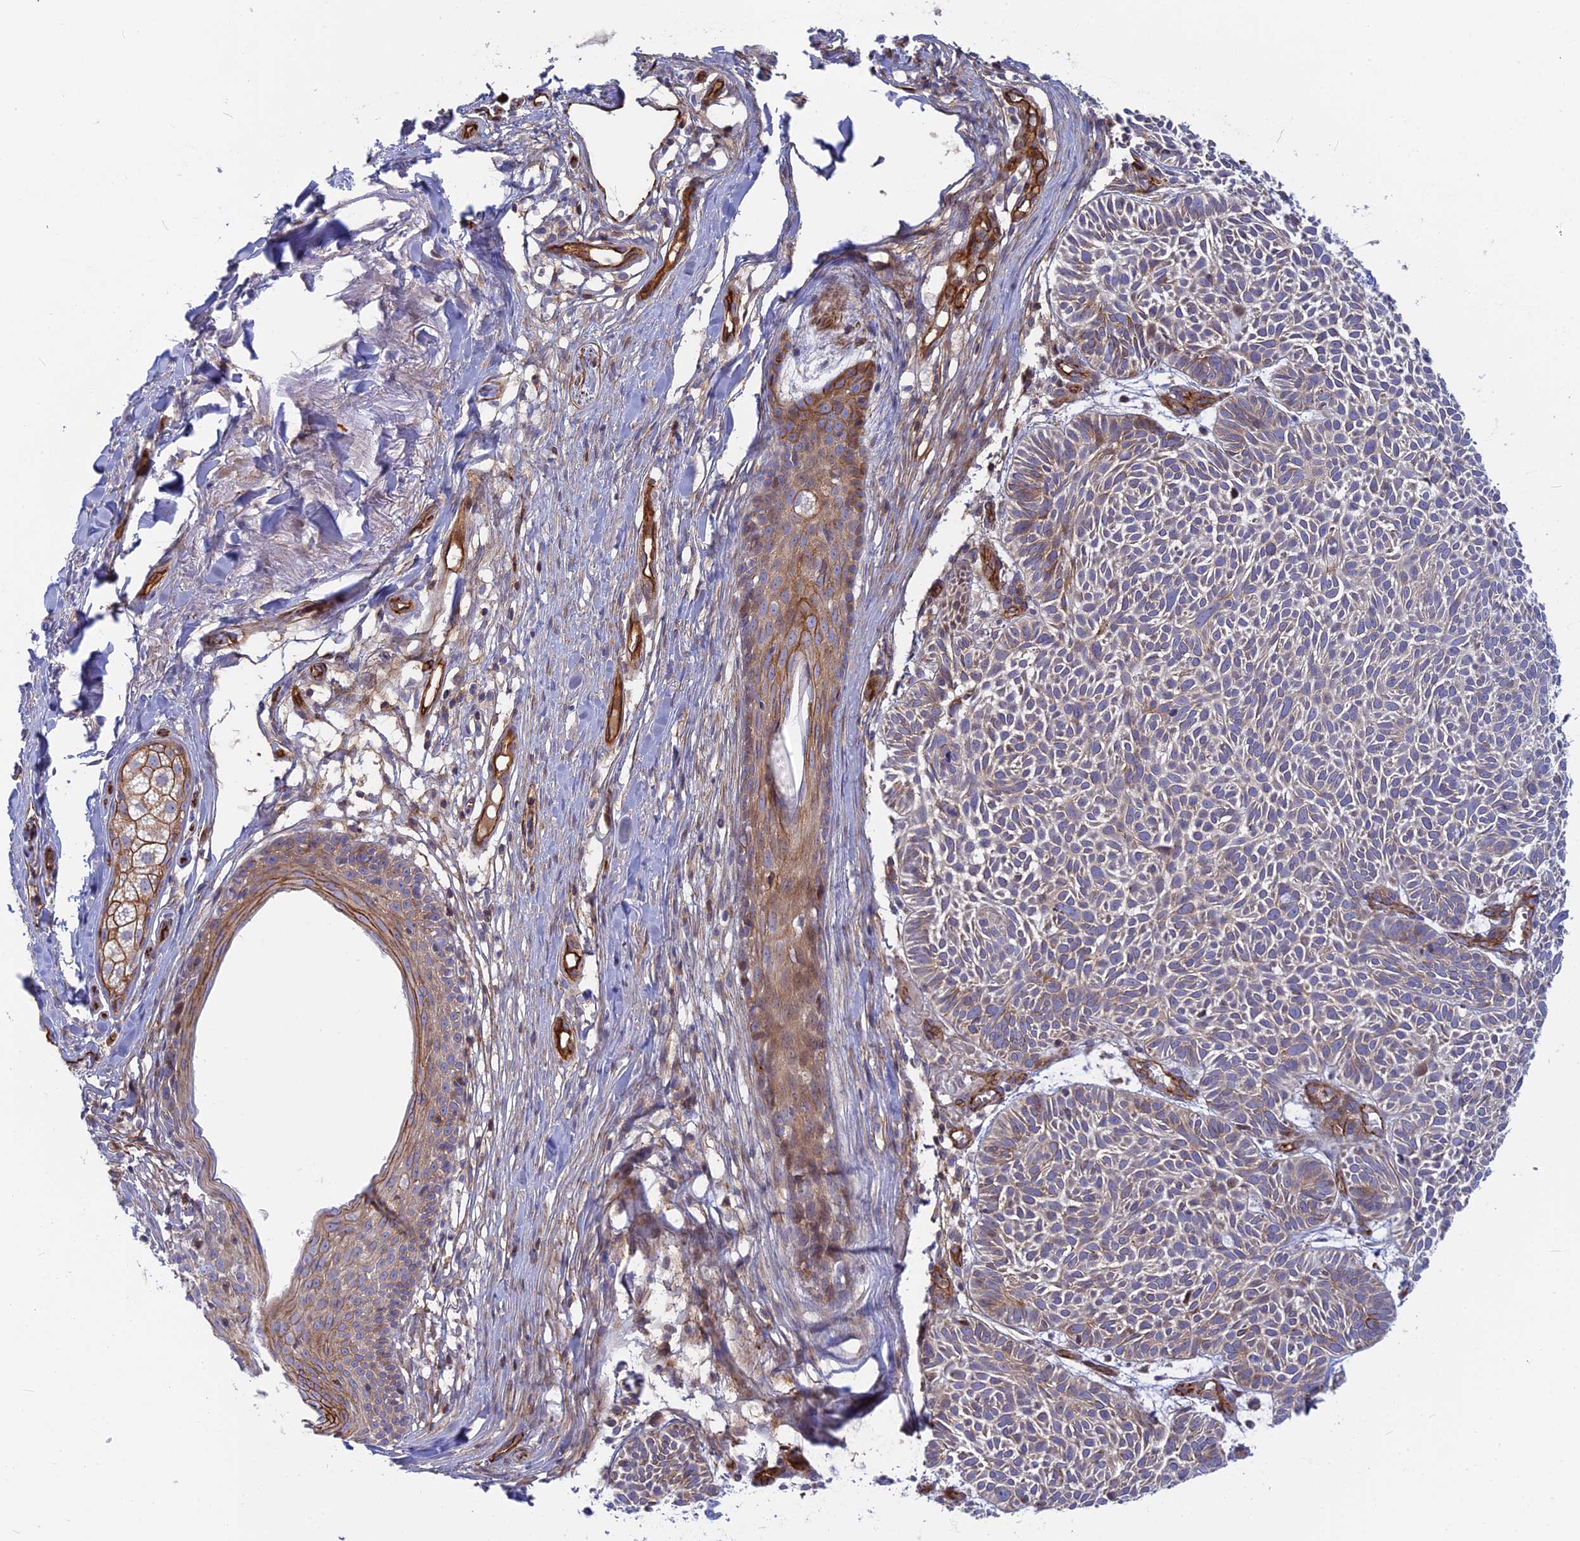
{"staining": {"intensity": "moderate", "quantity": "<25%", "location": "cytoplasmic/membranous"}, "tissue": "skin cancer", "cell_type": "Tumor cells", "image_type": "cancer", "snomed": [{"axis": "morphology", "description": "Basal cell carcinoma"}, {"axis": "topography", "description": "Skin"}], "caption": "High-magnification brightfield microscopy of skin basal cell carcinoma stained with DAB (brown) and counterstained with hematoxylin (blue). tumor cells exhibit moderate cytoplasmic/membranous staining is identified in about<25% of cells.", "gene": "CNBD2", "patient": {"sex": "male", "age": 69}}